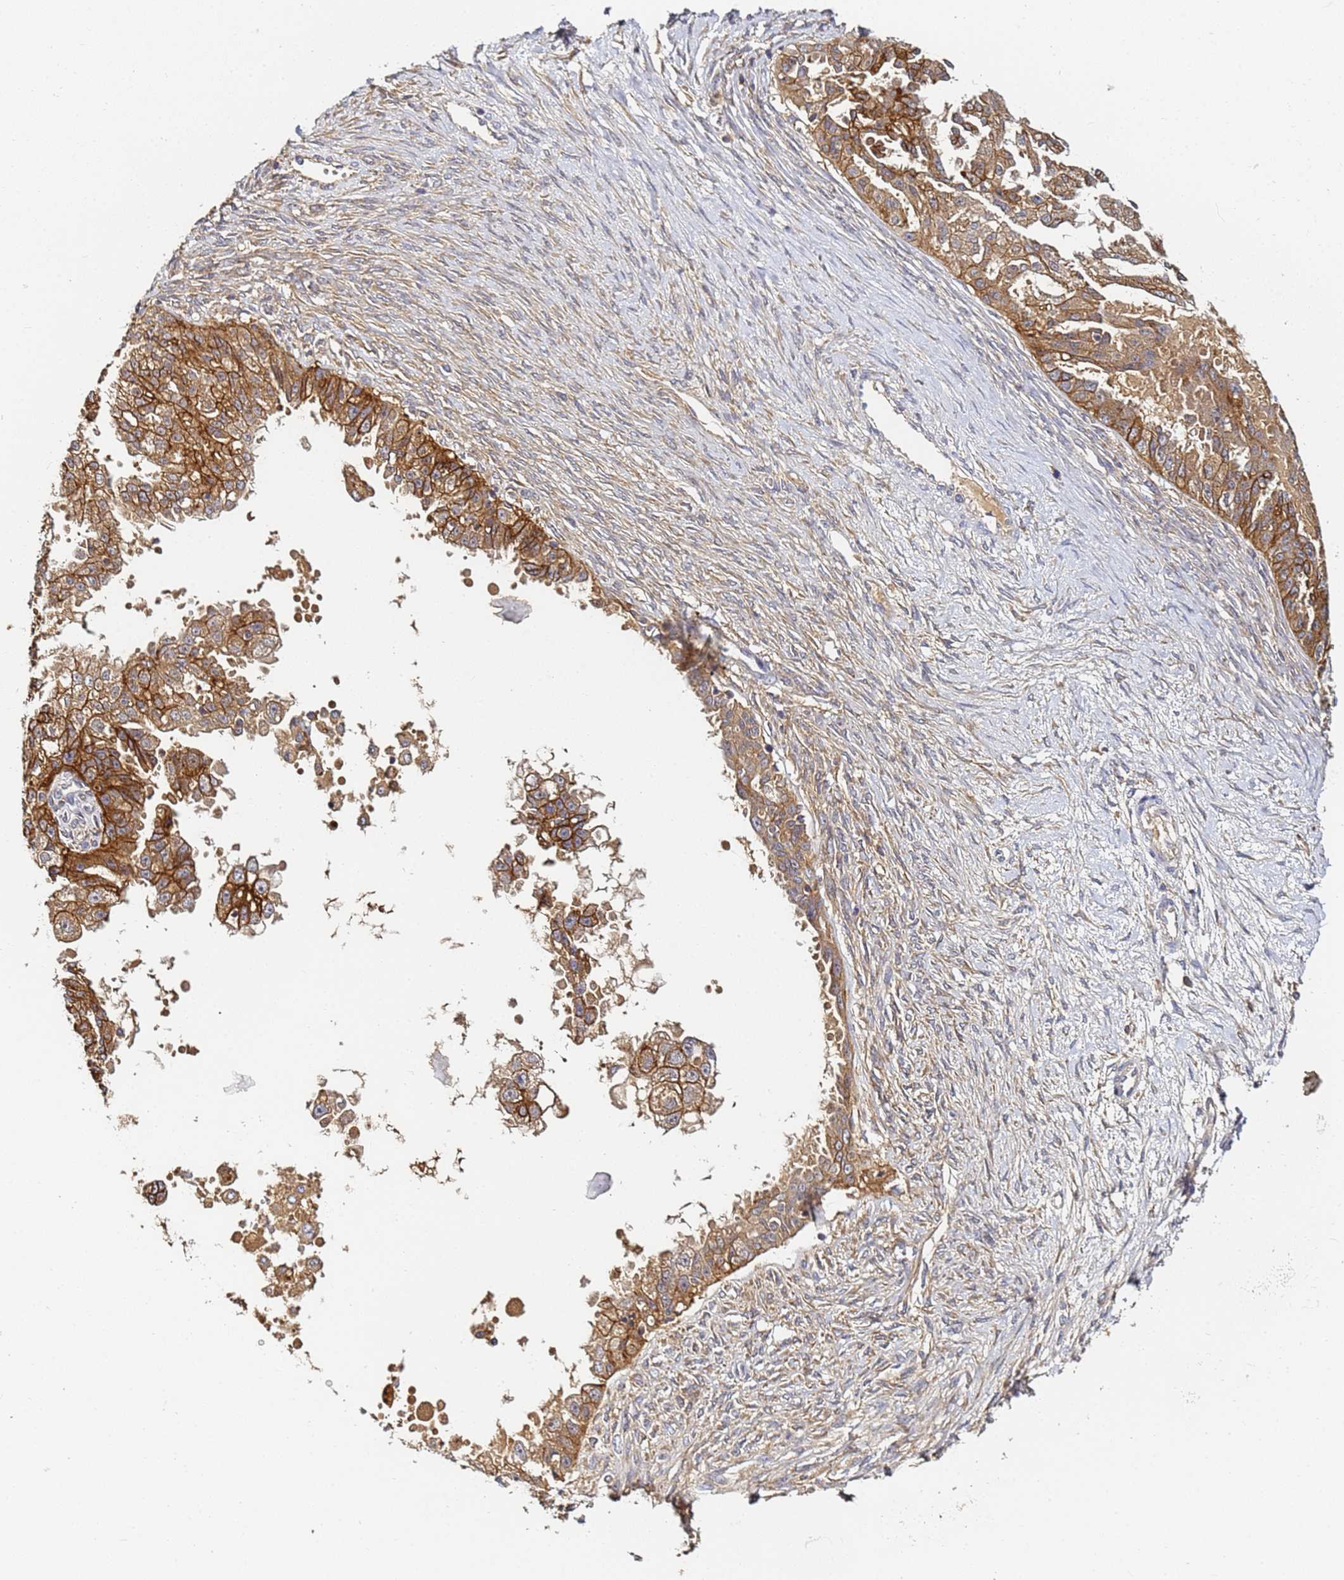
{"staining": {"intensity": "moderate", "quantity": ">75%", "location": "cytoplasmic/membranous"}, "tissue": "ovarian cancer", "cell_type": "Tumor cells", "image_type": "cancer", "snomed": [{"axis": "morphology", "description": "Cystadenocarcinoma, serous, NOS"}, {"axis": "topography", "description": "Ovary"}], "caption": "Protein expression analysis of human ovarian cancer reveals moderate cytoplasmic/membranous staining in approximately >75% of tumor cells. The staining was performed using DAB (3,3'-diaminobenzidine) to visualize the protein expression in brown, while the nuclei were stained in blue with hematoxylin (Magnification: 20x).", "gene": "LRRC69", "patient": {"sex": "female", "age": 58}}